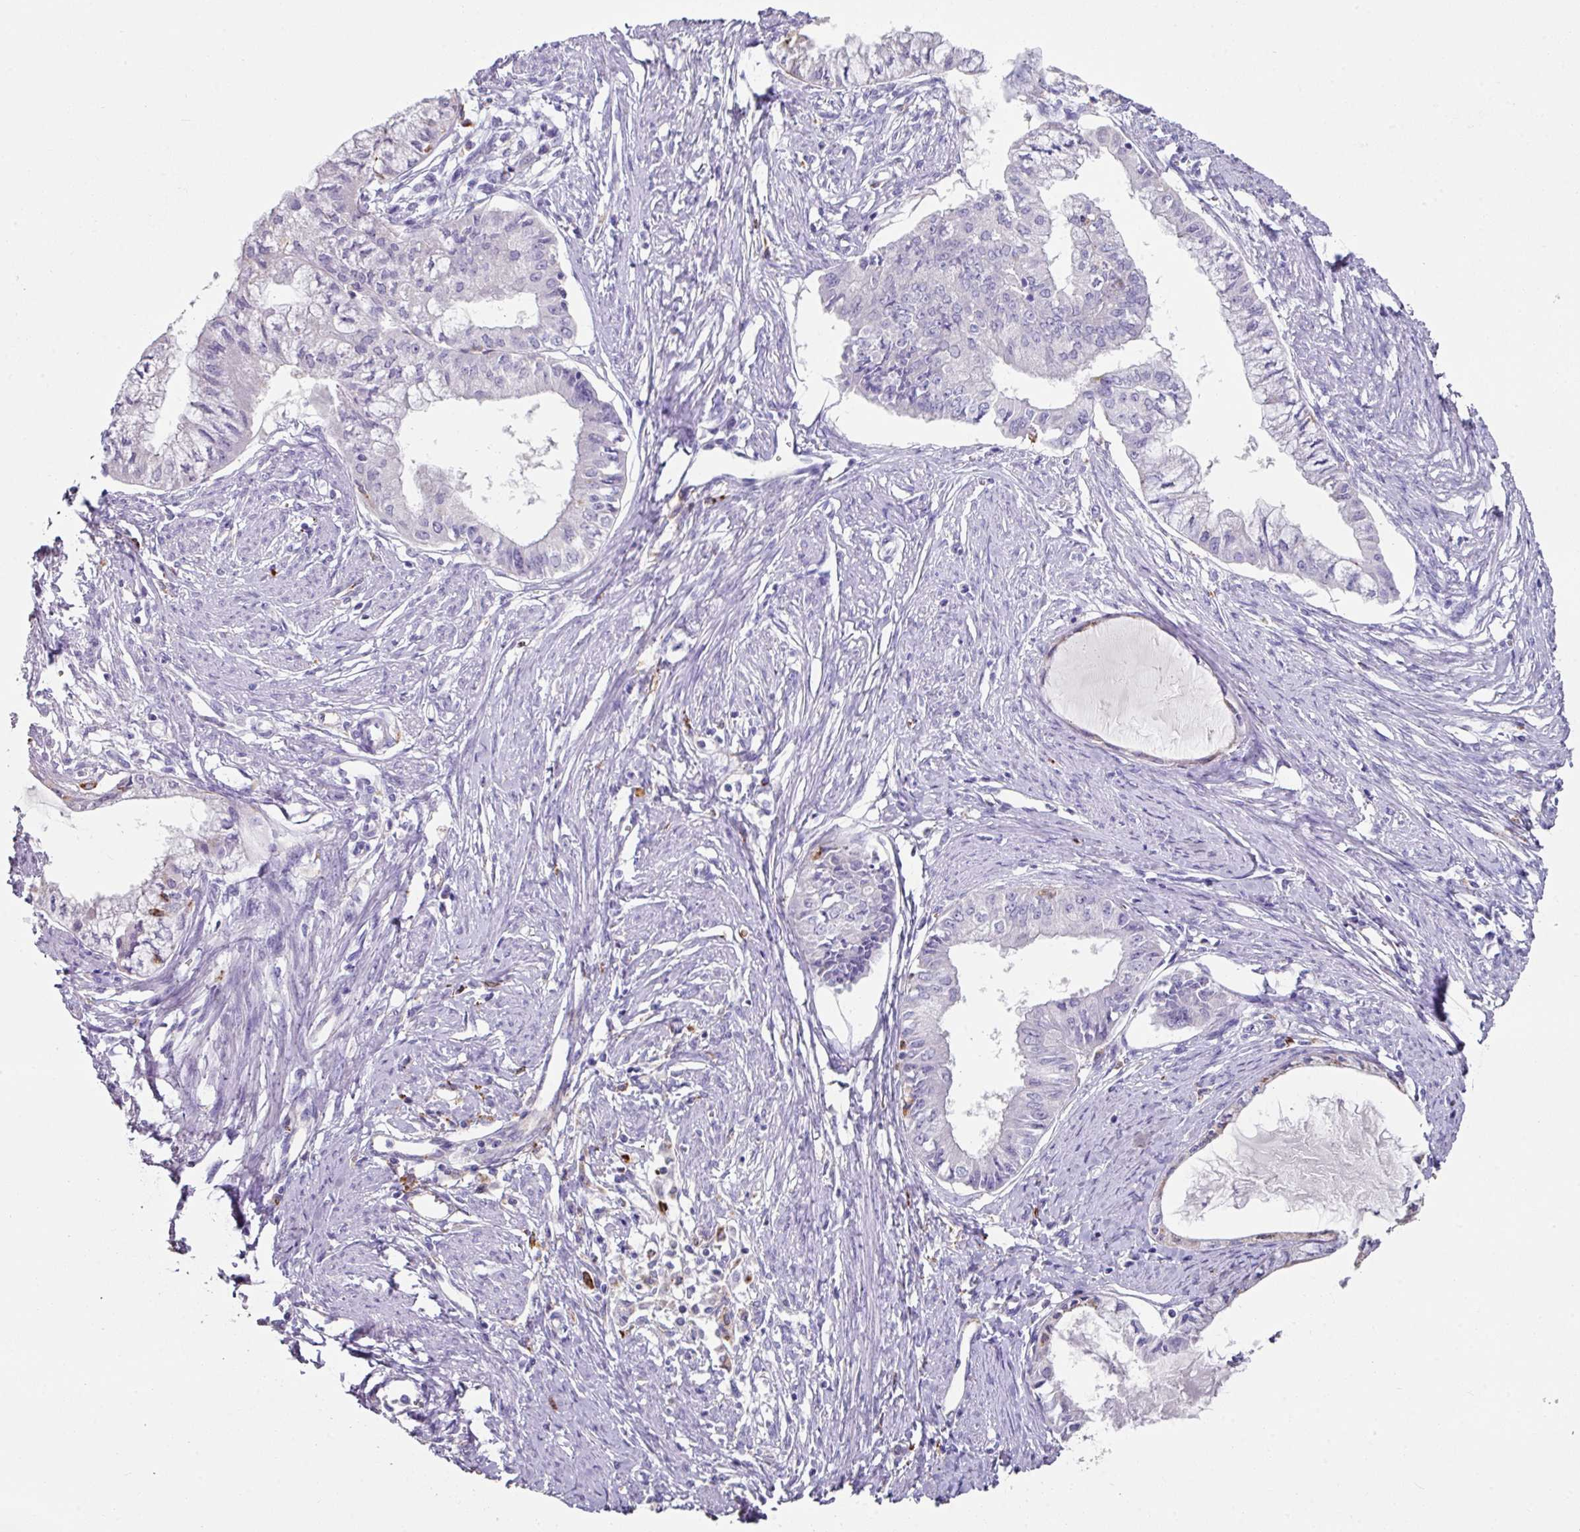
{"staining": {"intensity": "strong", "quantity": "<25%", "location": "cytoplasmic/membranous"}, "tissue": "endometrial cancer", "cell_type": "Tumor cells", "image_type": "cancer", "snomed": [{"axis": "morphology", "description": "Adenocarcinoma, NOS"}, {"axis": "topography", "description": "Endometrium"}], "caption": "DAB (3,3'-diaminobenzidine) immunohistochemical staining of endometrial adenocarcinoma displays strong cytoplasmic/membranous protein staining in about <25% of tumor cells. (Brightfield microscopy of DAB IHC at high magnification).", "gene": "CPVL", "patient": {"sex": "female", "age": 76}}